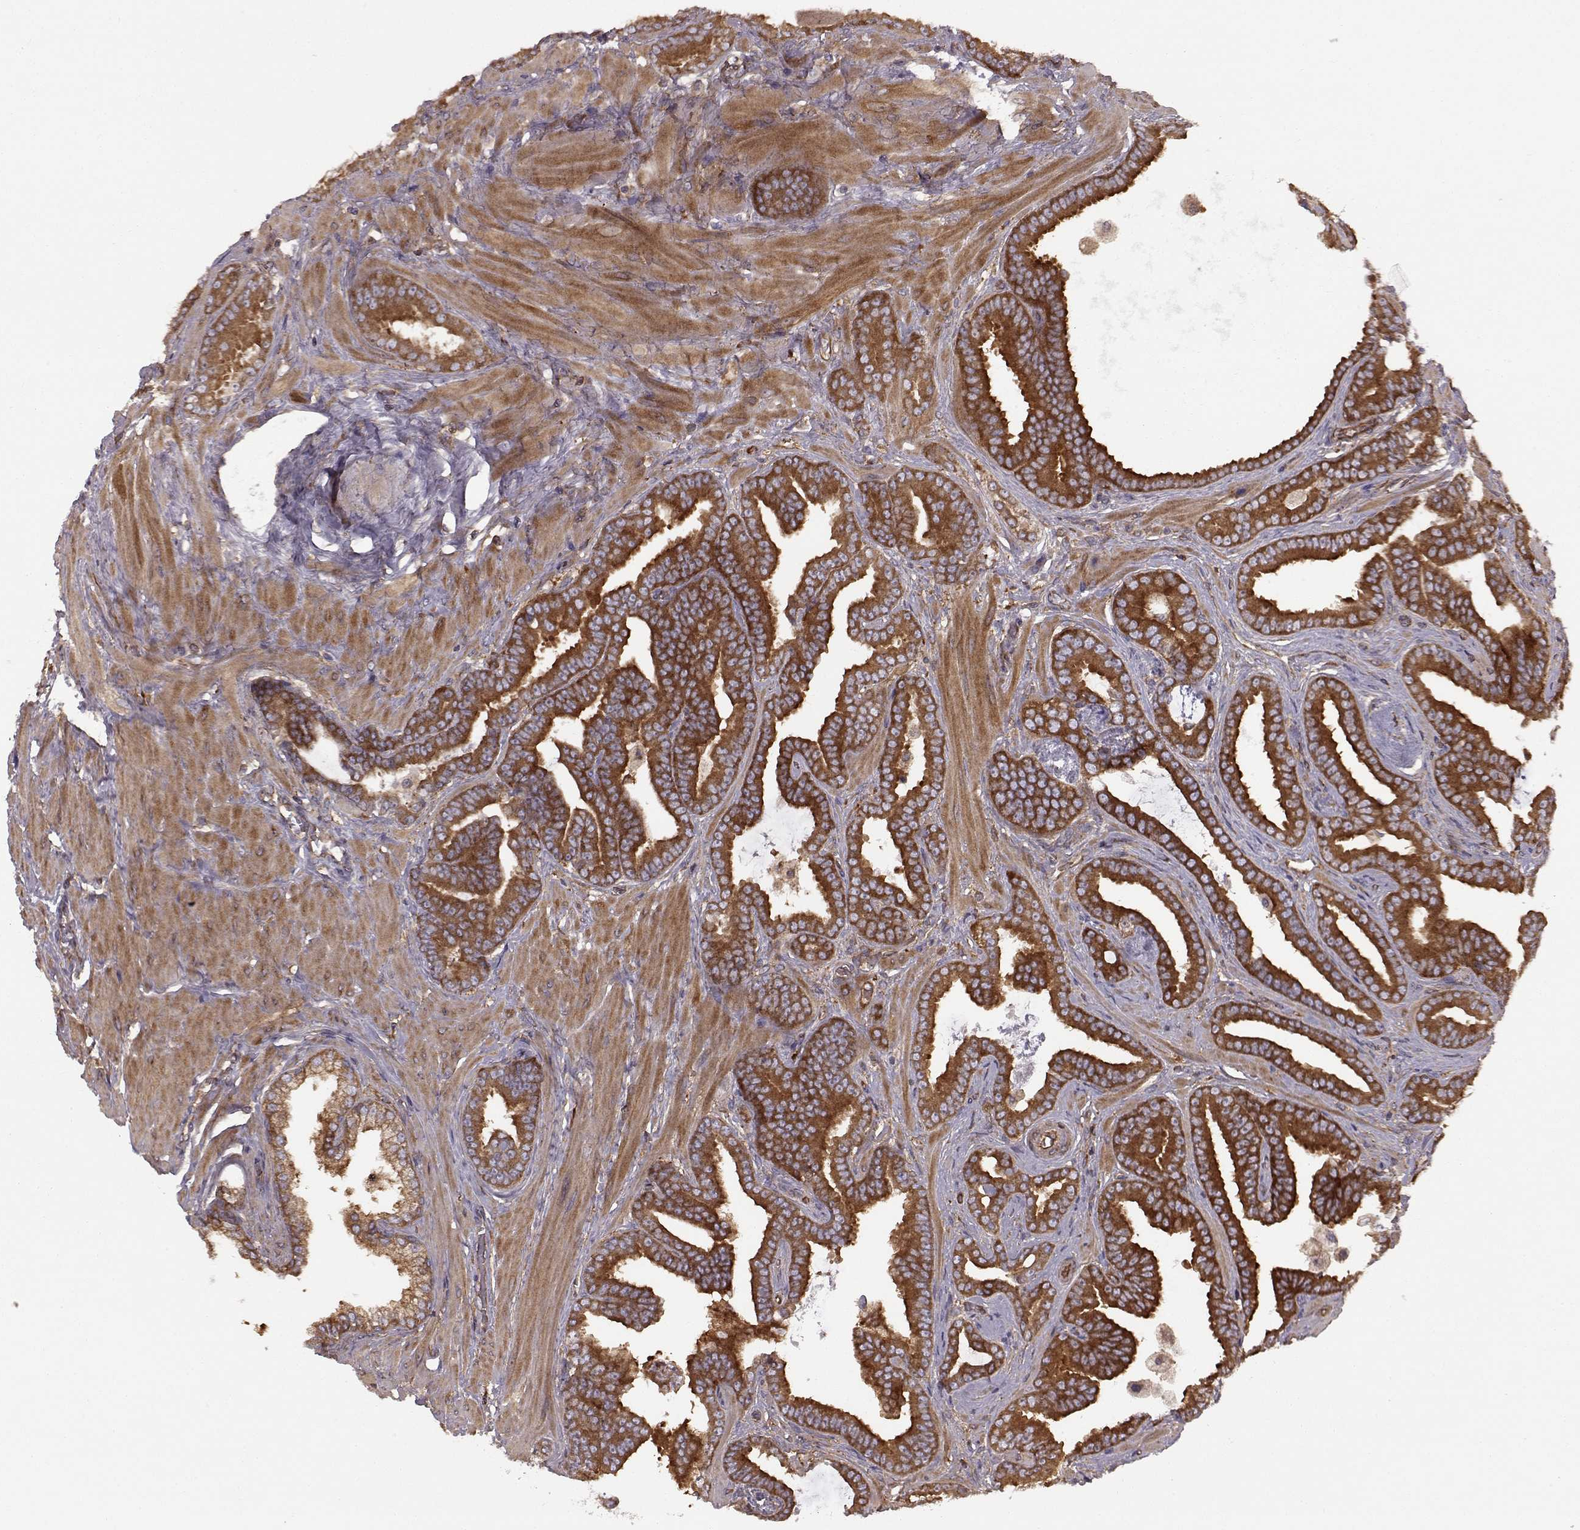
{"staining": {"intensity": "strong", "quantity": ">75%", "location": "cytoplasmic/membranous"}, "tissue": "prostate cancer", "cell_type": "Tumor cells", "image_type": "cancer", "snomed": [{"axis": "morphology", "description": "Adenocarcinoma, Low grade"}, {"axis": "topography", "description": "Prostate"}], "caption": "Immunohistochemistry (DAB) staining of prostate cancer (low-grade adenocarcinoma) reveals strong cytoplasmic/membranous protein staining in about >75% of tumor cells. Nuclei are stained in blue.", "gene": "RABGAP1", "patient": {"sex": "male", "age": 63}}